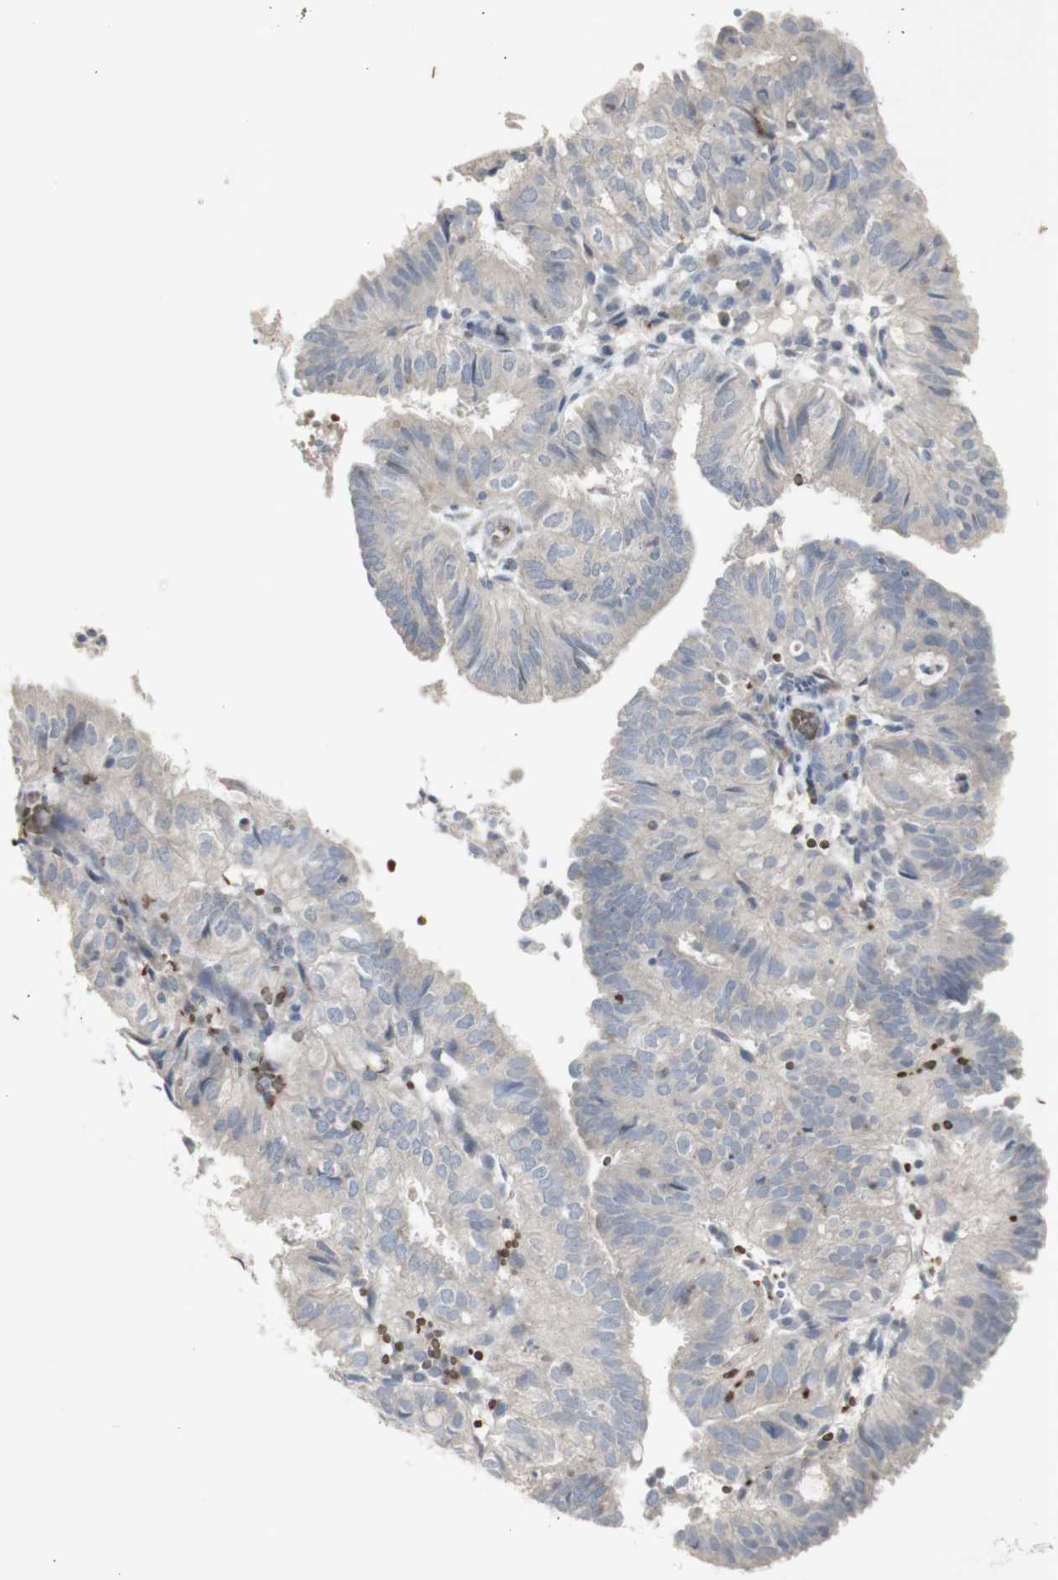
{"staining": {"intensity": "weak", "quantity": ">75%", "location": "cytoplasmic/membranous"}, "tissue": "endometrial cancer", "cell_type": "Tumor cells", "image_type": "cancer", "snomed": [{"axis": "morphology", "description": "Adenocarcinoma, NOS"}, {"axis": "topography", "description": "Uterus"}], "caption": "Protein staining shows weak cytoplasmic/membranous staining in about >75% of tumor cells in endometrial cancer (adenocarcinoma).", "gene": "INS", "patient": {"sex": "female", "age": 60}}